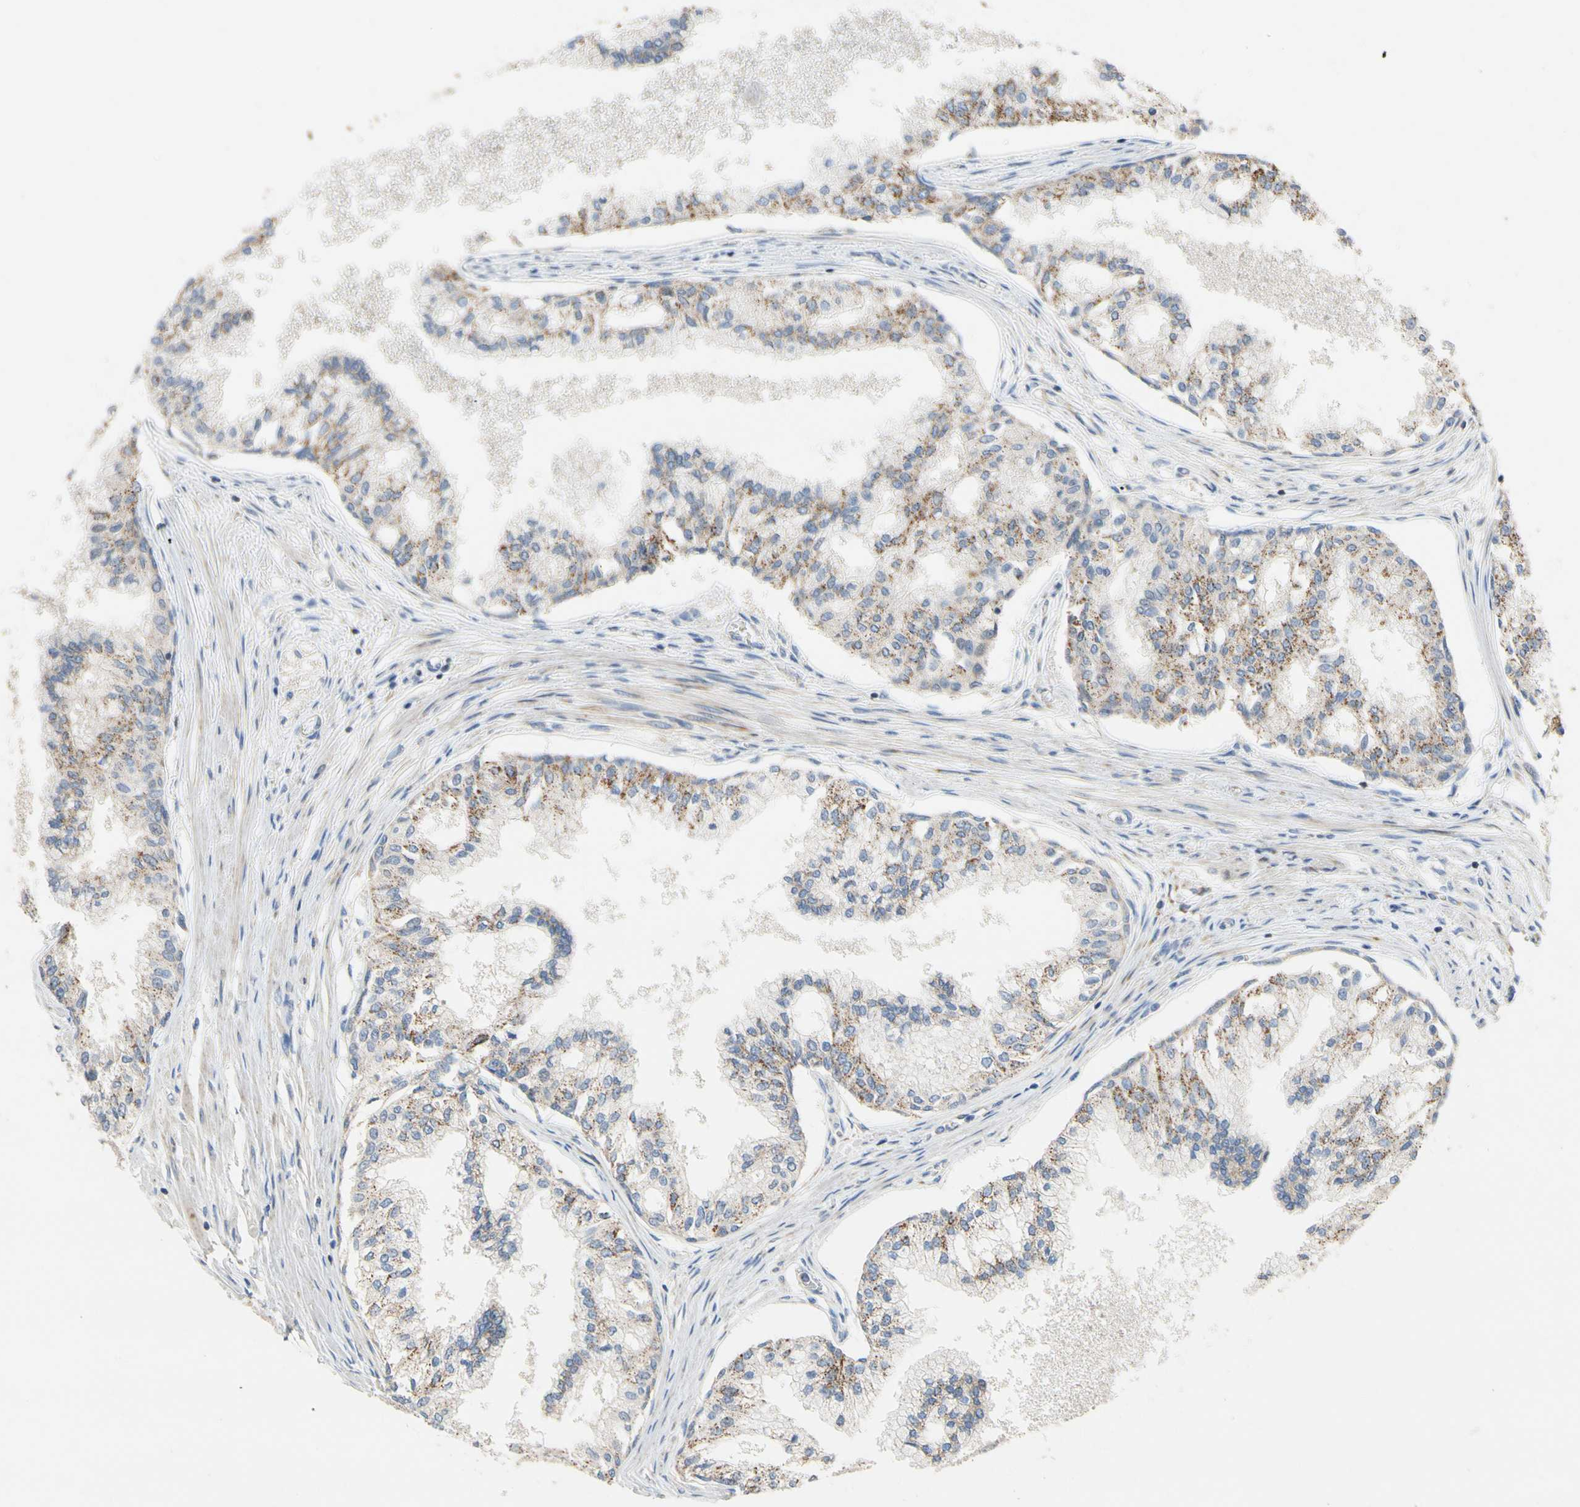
{"staining": {"intensity": "moderate", "quantity": ">75%", "location": "cytoplasmic/membranous"}, "tissue": "prostate", "cell_type": "Glandular cells", "image_type": "normal", "snomed": [{"axis": "morphology", "description": "Normal tissue, NOS"}, {"axis": "topography", "description": "Prostate"}, {"axis": "topography", "description": "Seminal veicle"}], "caption": "This is a photomicrograph of immunohistochemistry staining of unremarkable prostate, which shows moderate staining in the cytoplasmic/membranous of glandular cells.", "gene": "KLHDC8B", "patient": {"sex": "male", "age": 60}}